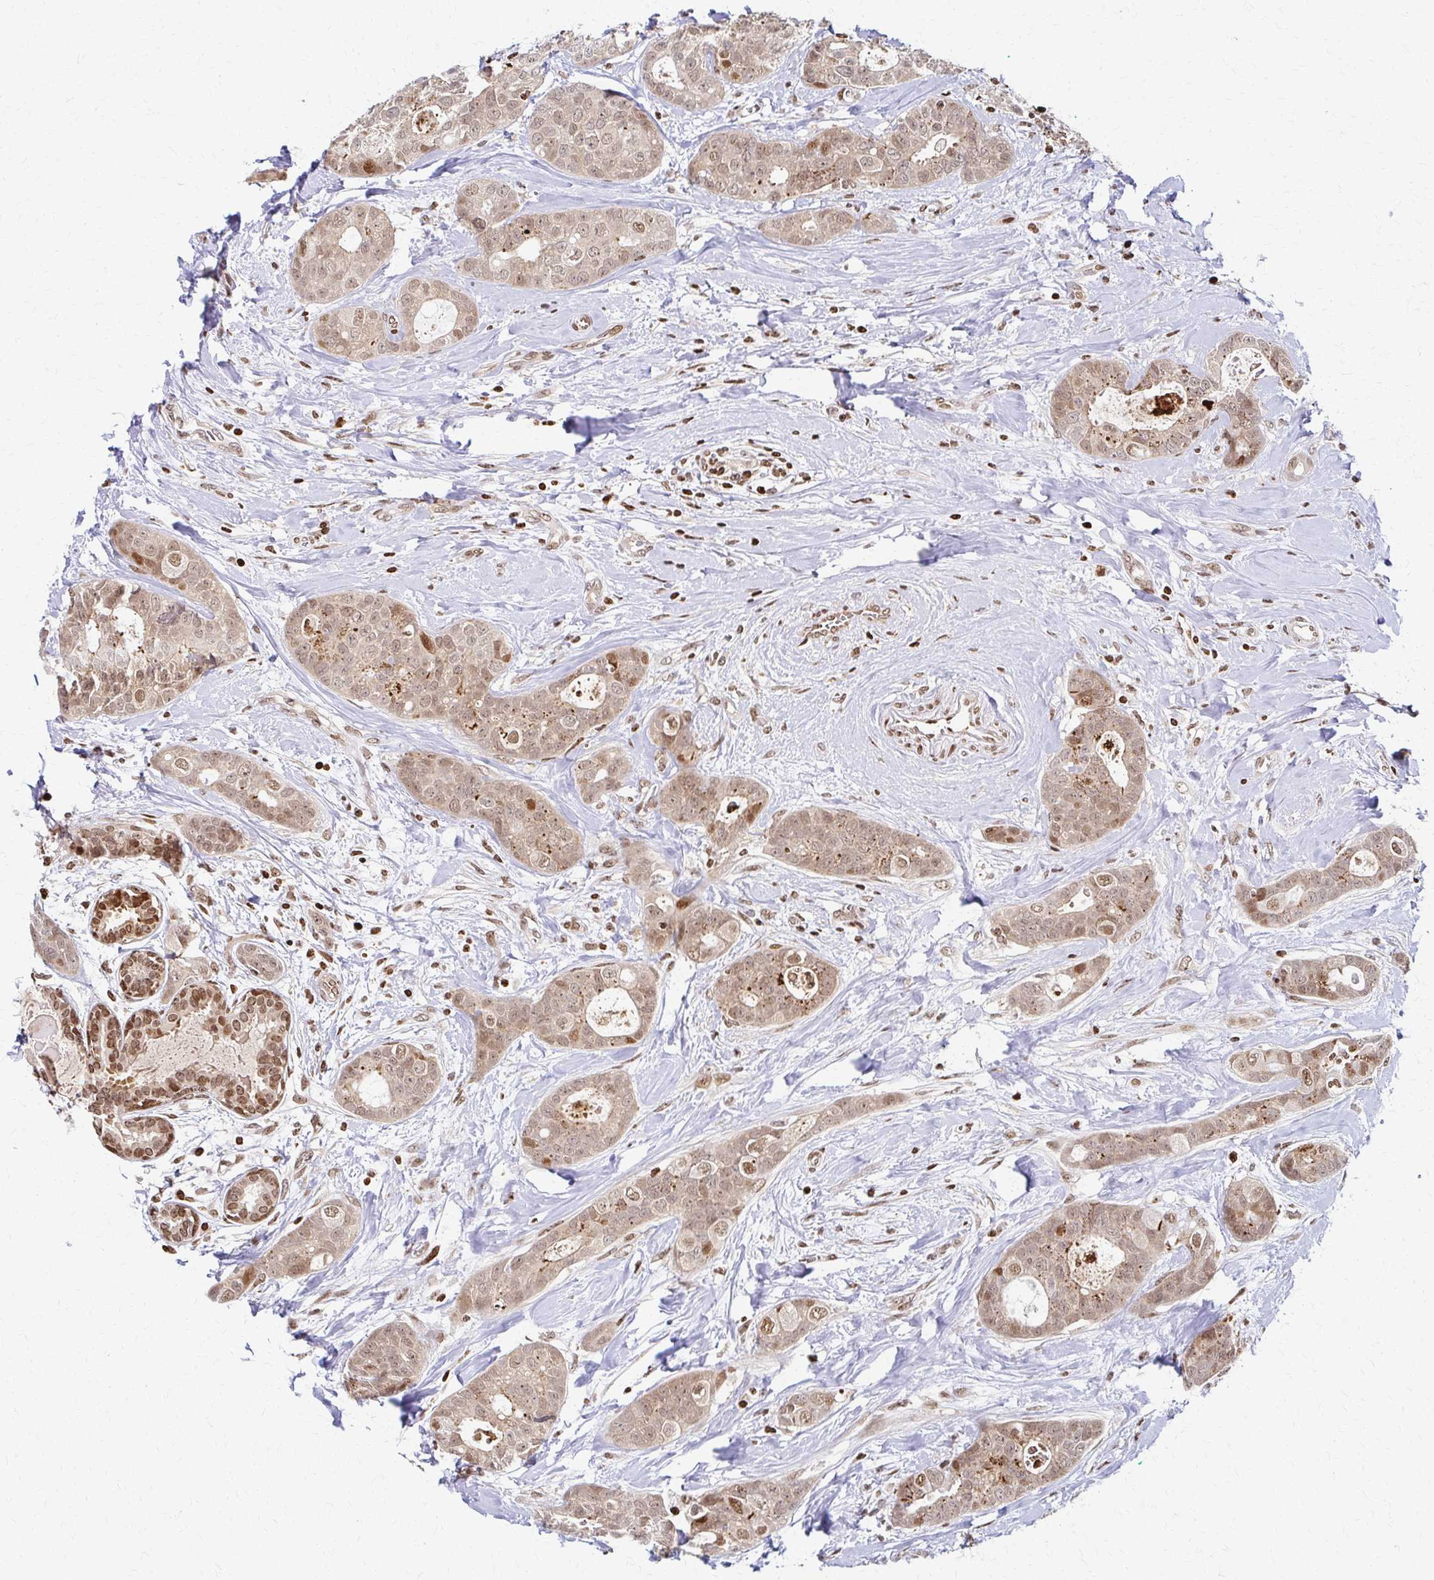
{"staining": {"intensity": "weak", "quantity": "25%-75%", "location": "cytoplasmic/membranous,nuclear"}, "tissue": "breast cancer", "cell_type": "Tumor cells", "image_type": "cancer", "snomed": [{"axis": "morphology", "description": "Duct carcinoma"}, {"axis": "topography", "description": "Breast"}], "caption": "Tumor cells display weak cytoplasmic/membranous and nuclear staining in about 25%-75% of cells in intraductal carcinoma (breast).", "gene": "PSMD7", "patient": {"sex": "female", "age": 45}}